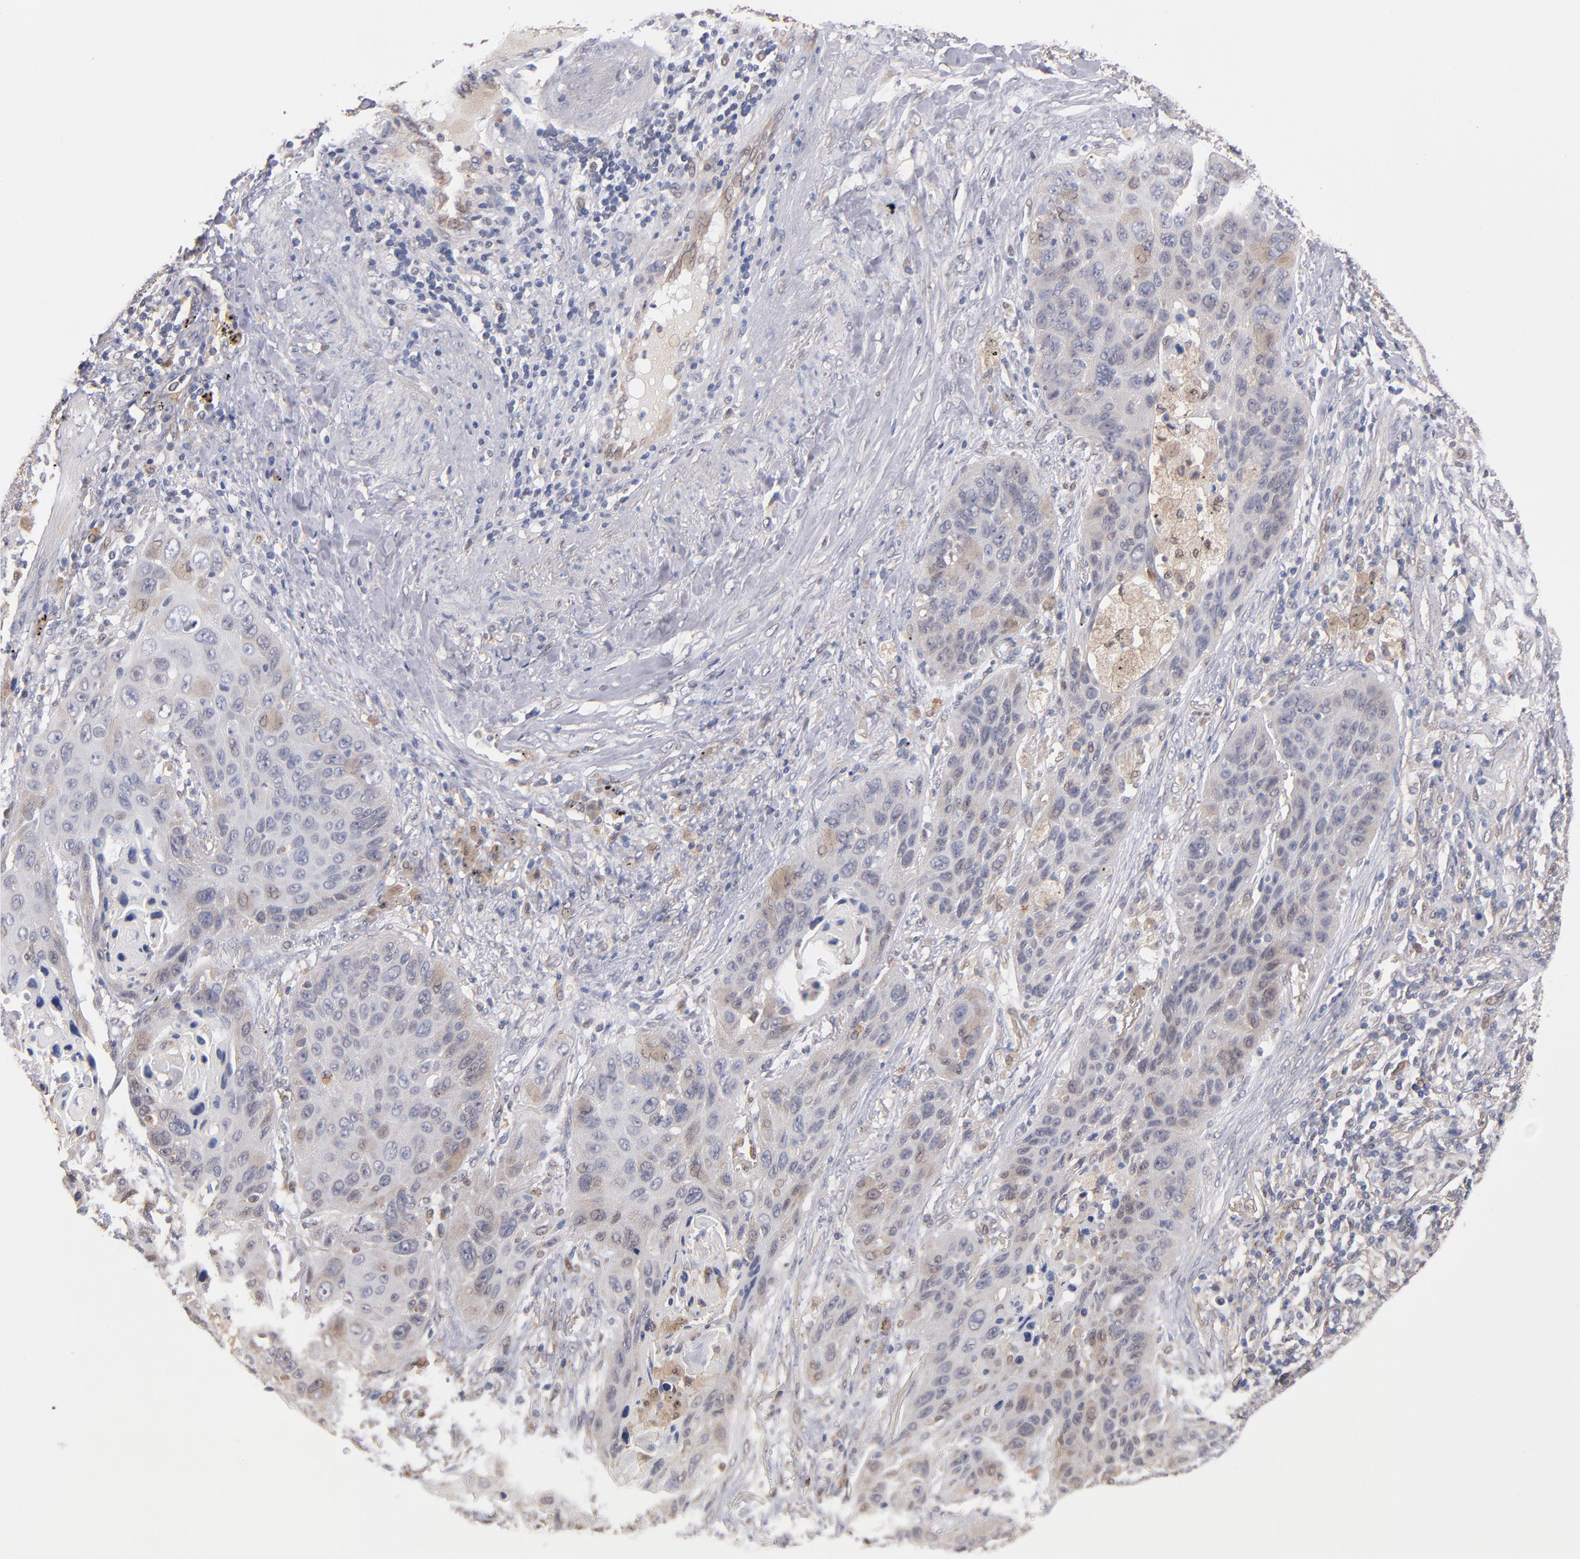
{"staining": {"intensity": "weak", "quantity": "<25%", "location": "cytoplasmic/membranous"}, "tissue": "lung cancer", "cell_type": "Tumor cells", "image_type": "cancer", "snomed": [{"axis": "morphology", "description": "Squamous cell carcinoma, NOS"}, {"axis": "topography", "description": "Lung"}], "caption": "An immunohistochemistry photomicrograph of lung cancer is shown. There is no staining in tumor cells of lung cancer.", "gene": "GMFG", "patient": {"sex": "female", "age": 67}}